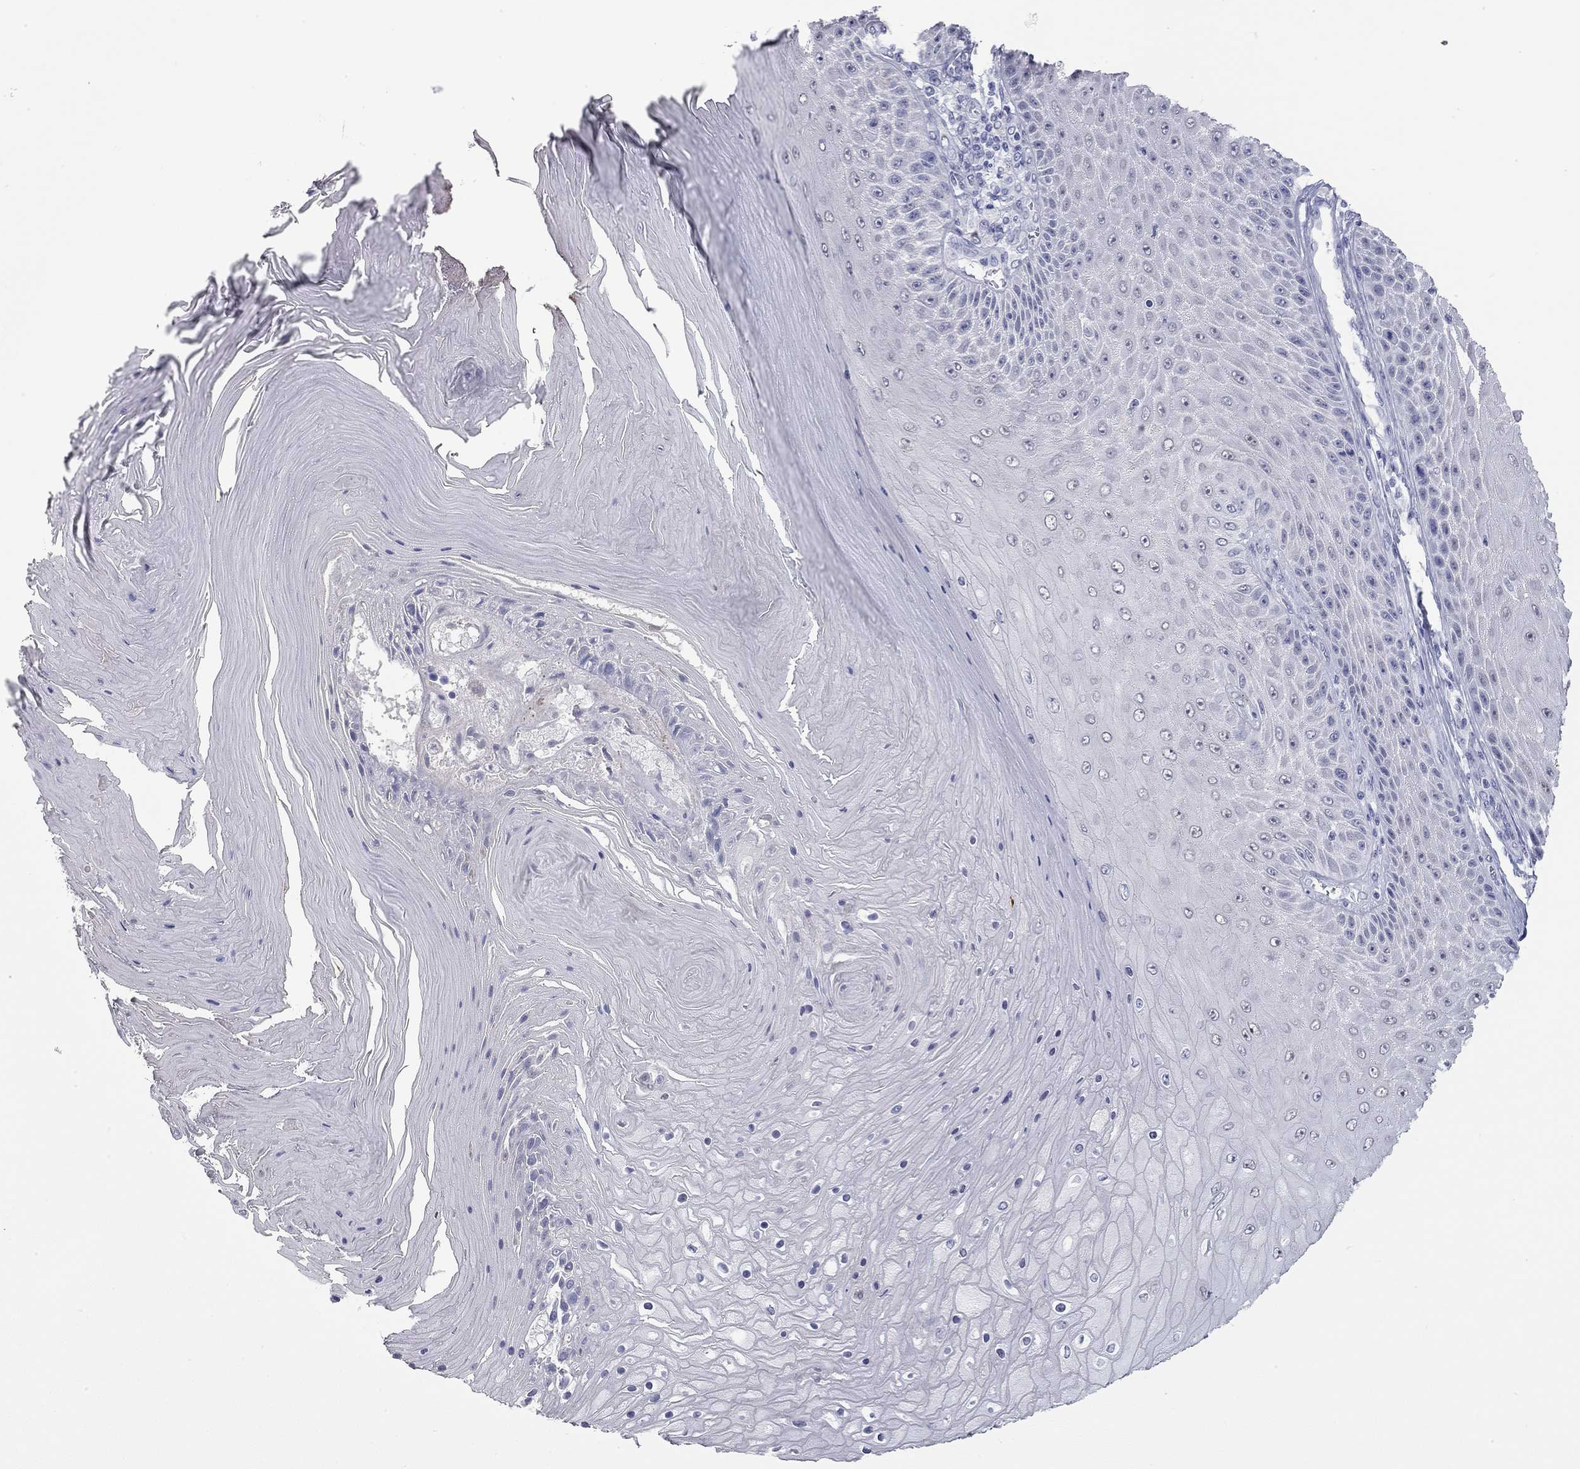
{"staining": {"intensity": "negative", "quantity": "none", "location": "none"}, "tissue": "skin cancer", "cell_type": "Tumor cells", "image_type": "cancer", "snomed": [{"axis": "morphology", "description": "Squamous cell carcinoma, NOS"}, {"axis": "topography", "description": "Skin"}], "caption": "A high-resolution histopathology image shows IHC staining of skin cancer, which displays no significant expression in tumor cells.", "gene": "AK8", "patient": {"sex": "male", "age": 62}}